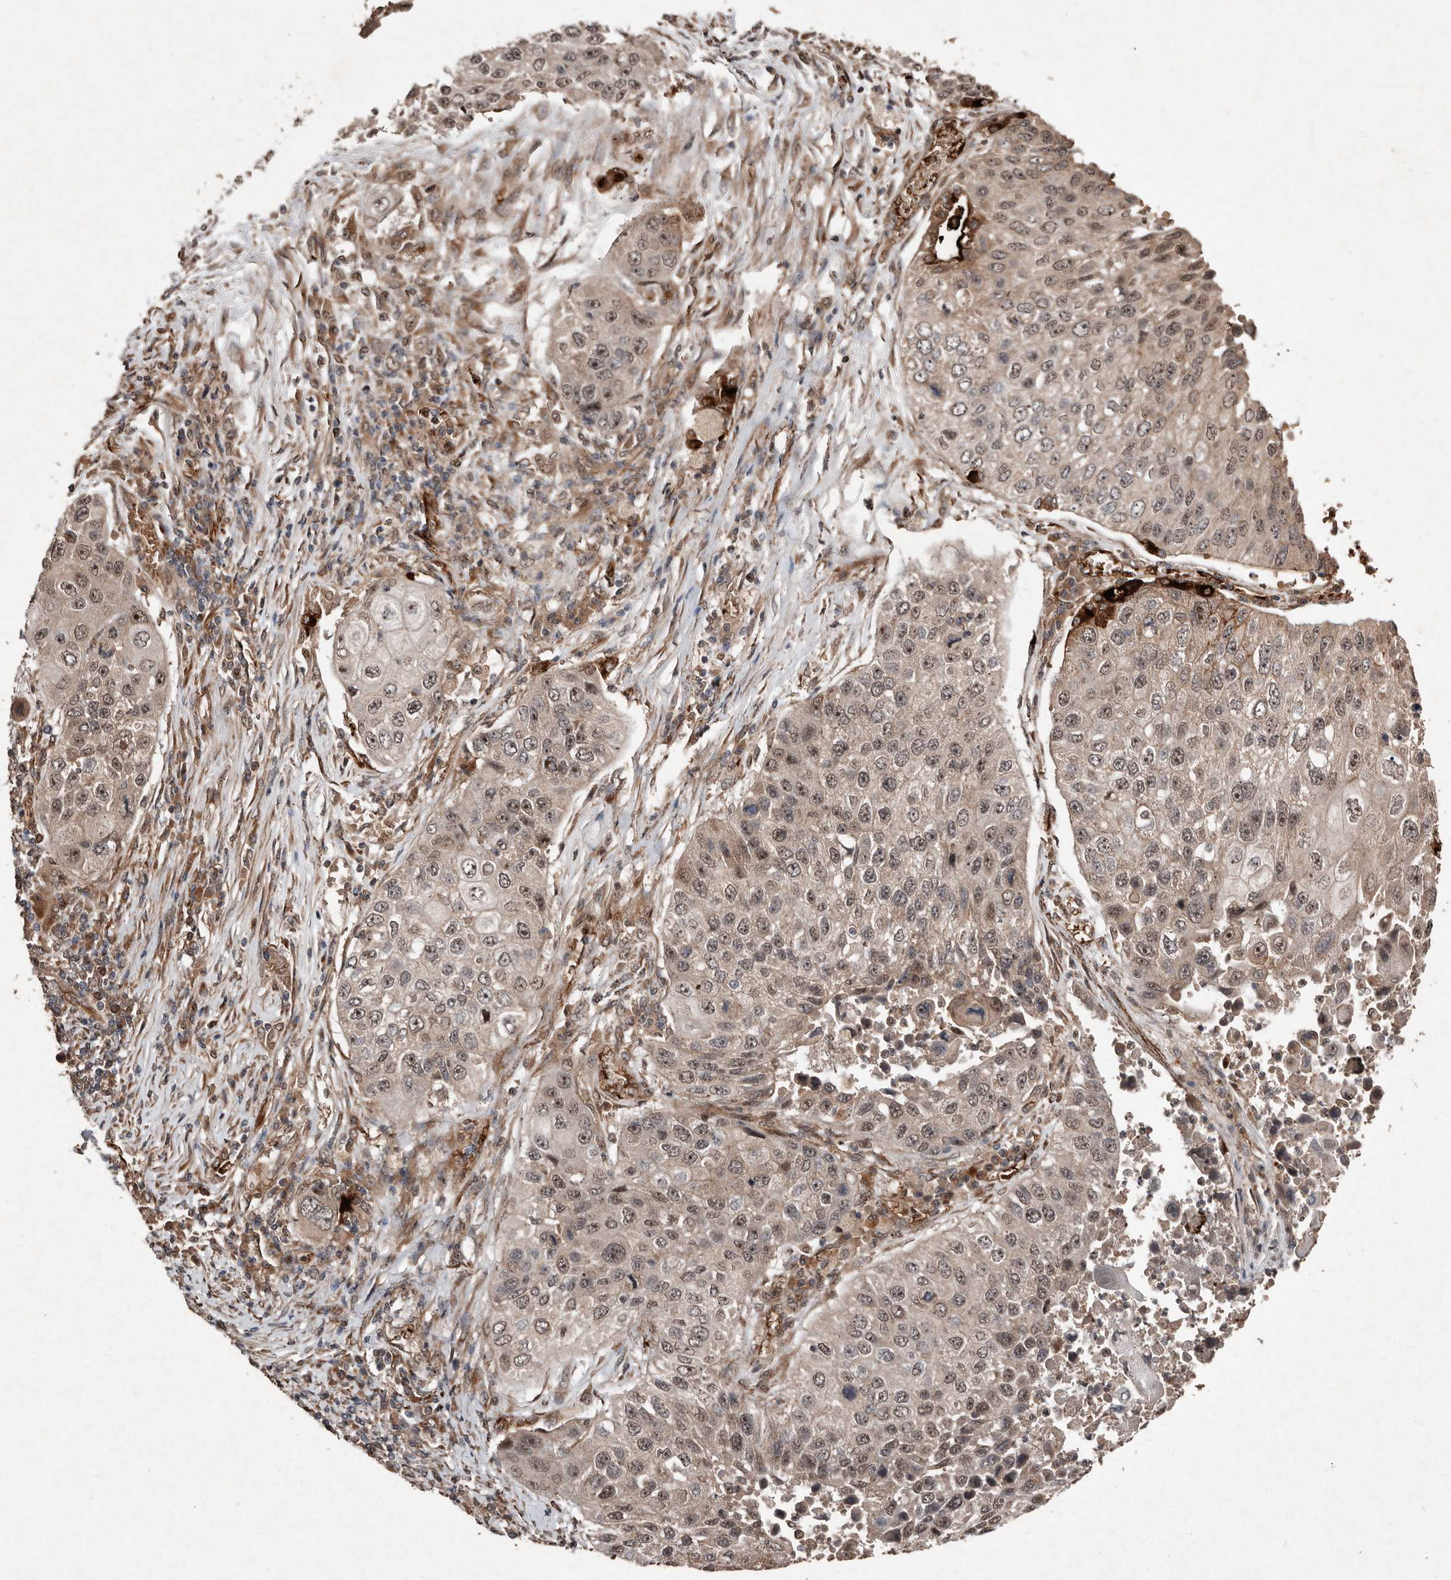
{"staining": {"intensity": "moderate", "quantity": ">75%", "location": "nuclear"}, "tissue": "lung cancer", "cell_type": "Tumor cells", "image_type": "cancer", "snomed": [{"axis": "morphology", "description": "Squamous cell carcinoma, NOS"}, {"axis": "topography", "description": "Lung"}], "caption": "High-power microscopy captured an immunohistochemistry (IHC) micrograph of lung squamous cell carcinoma, revealing moderate nuclear staining in about >75% of tumor cells.", "gene": "DIP2C", "patient": {"sex": "male", "age": 61}}